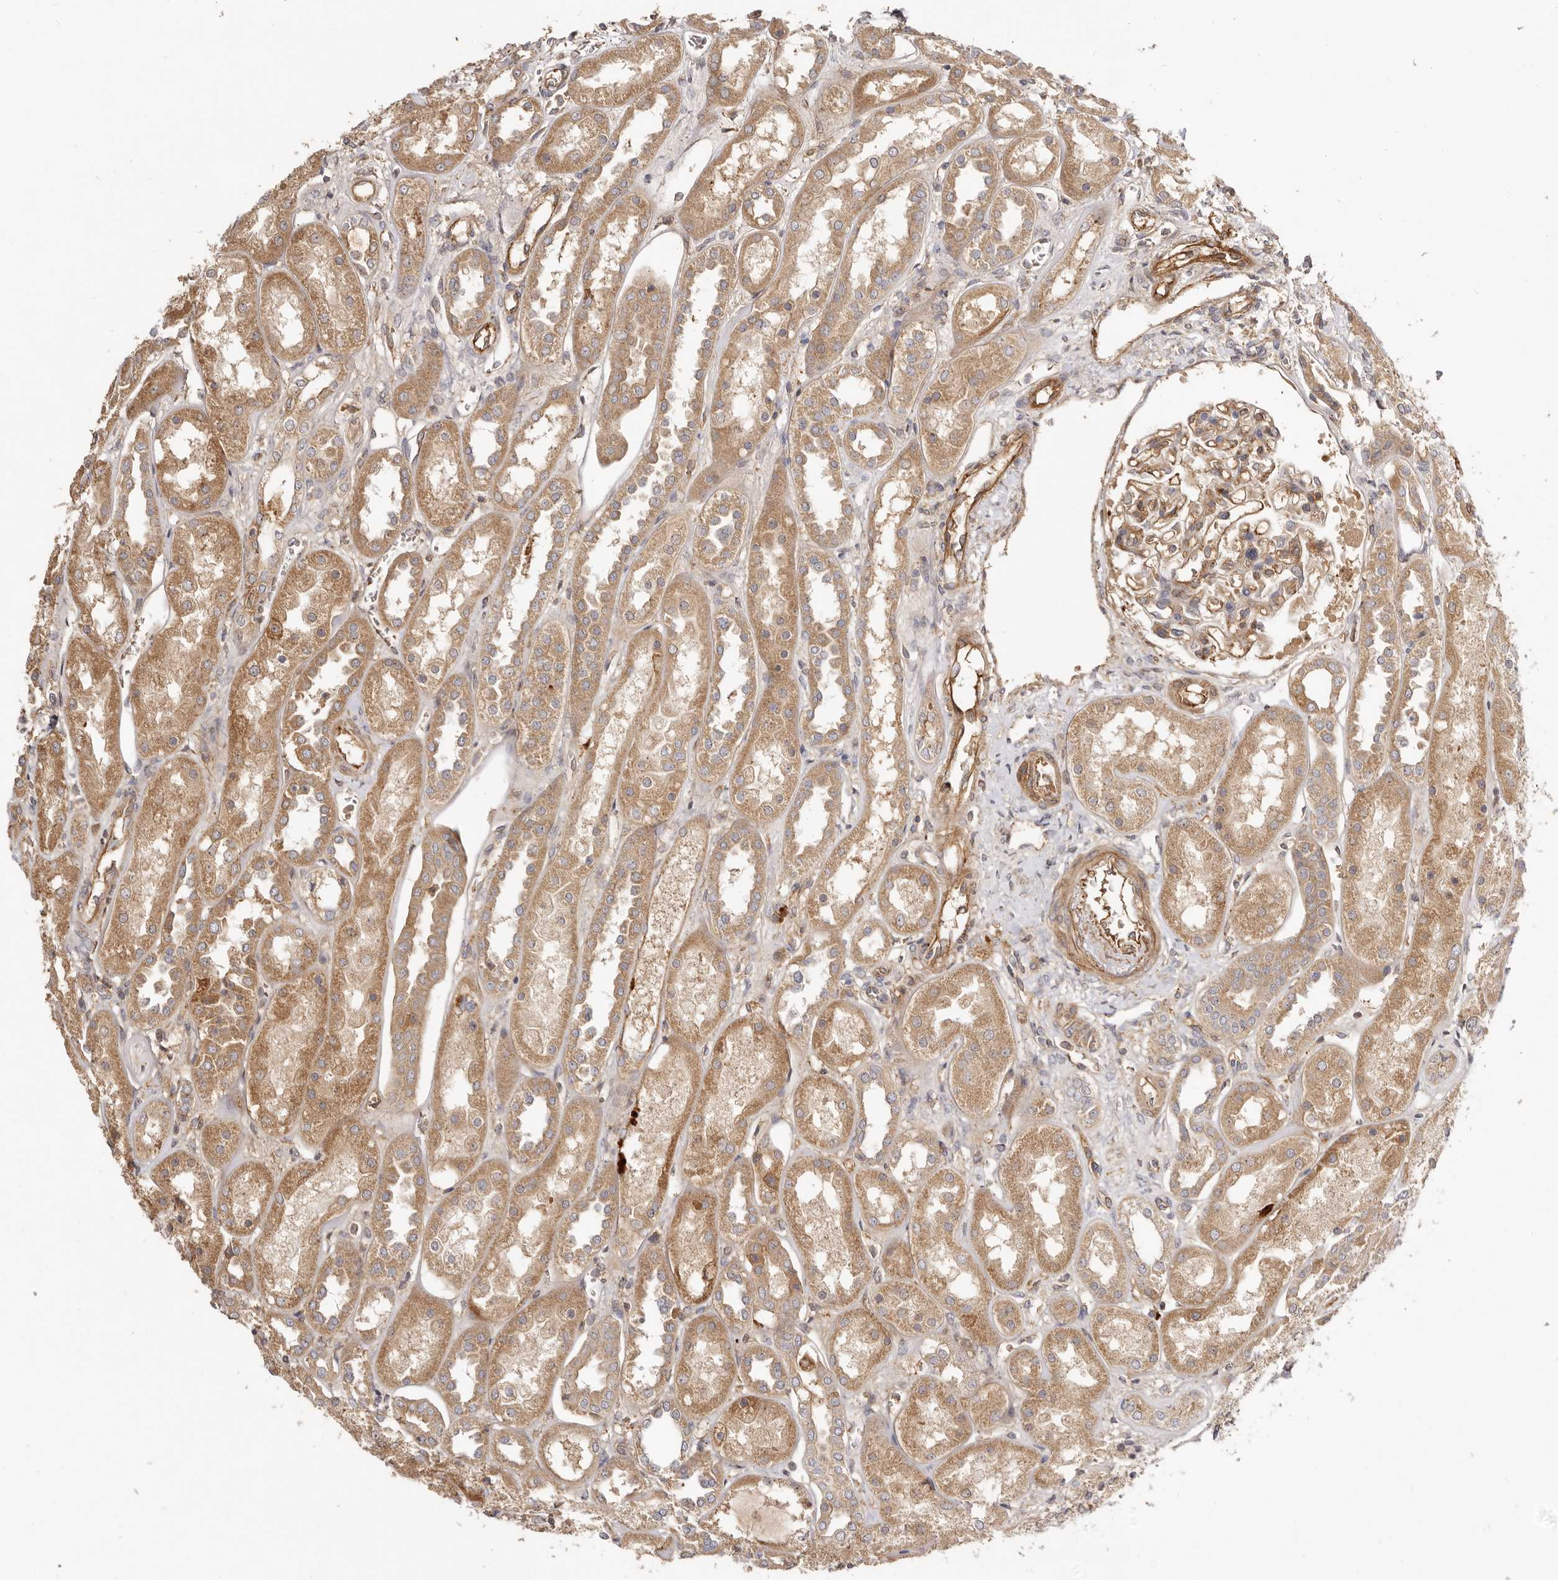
{"staining": {"intensity": "moderate", "quantity": ">75%", "location": "cytoplasmic/membranous"}, "tissue": "kidney", "cell_type": "Cells in glomeruli", "image_type": "normal", "snomed": [{"axis": "morphology", "description": "Normal tissue, NOS"}, {"axis": "topography", "description": "Kidney"}], "caption": "An immunohistochemistry (IHC) image of unremarkable tissue is shown. Protein staining in brown highlights moderate cytoplasmic/membranous positivity in kidney within cells in glomeruli. Immunohistochemistry stains the protein in brown and the nuclei are stained blue.", "gene": "ADAMTS9", "patient": {"sex": "male", "age": 70}}